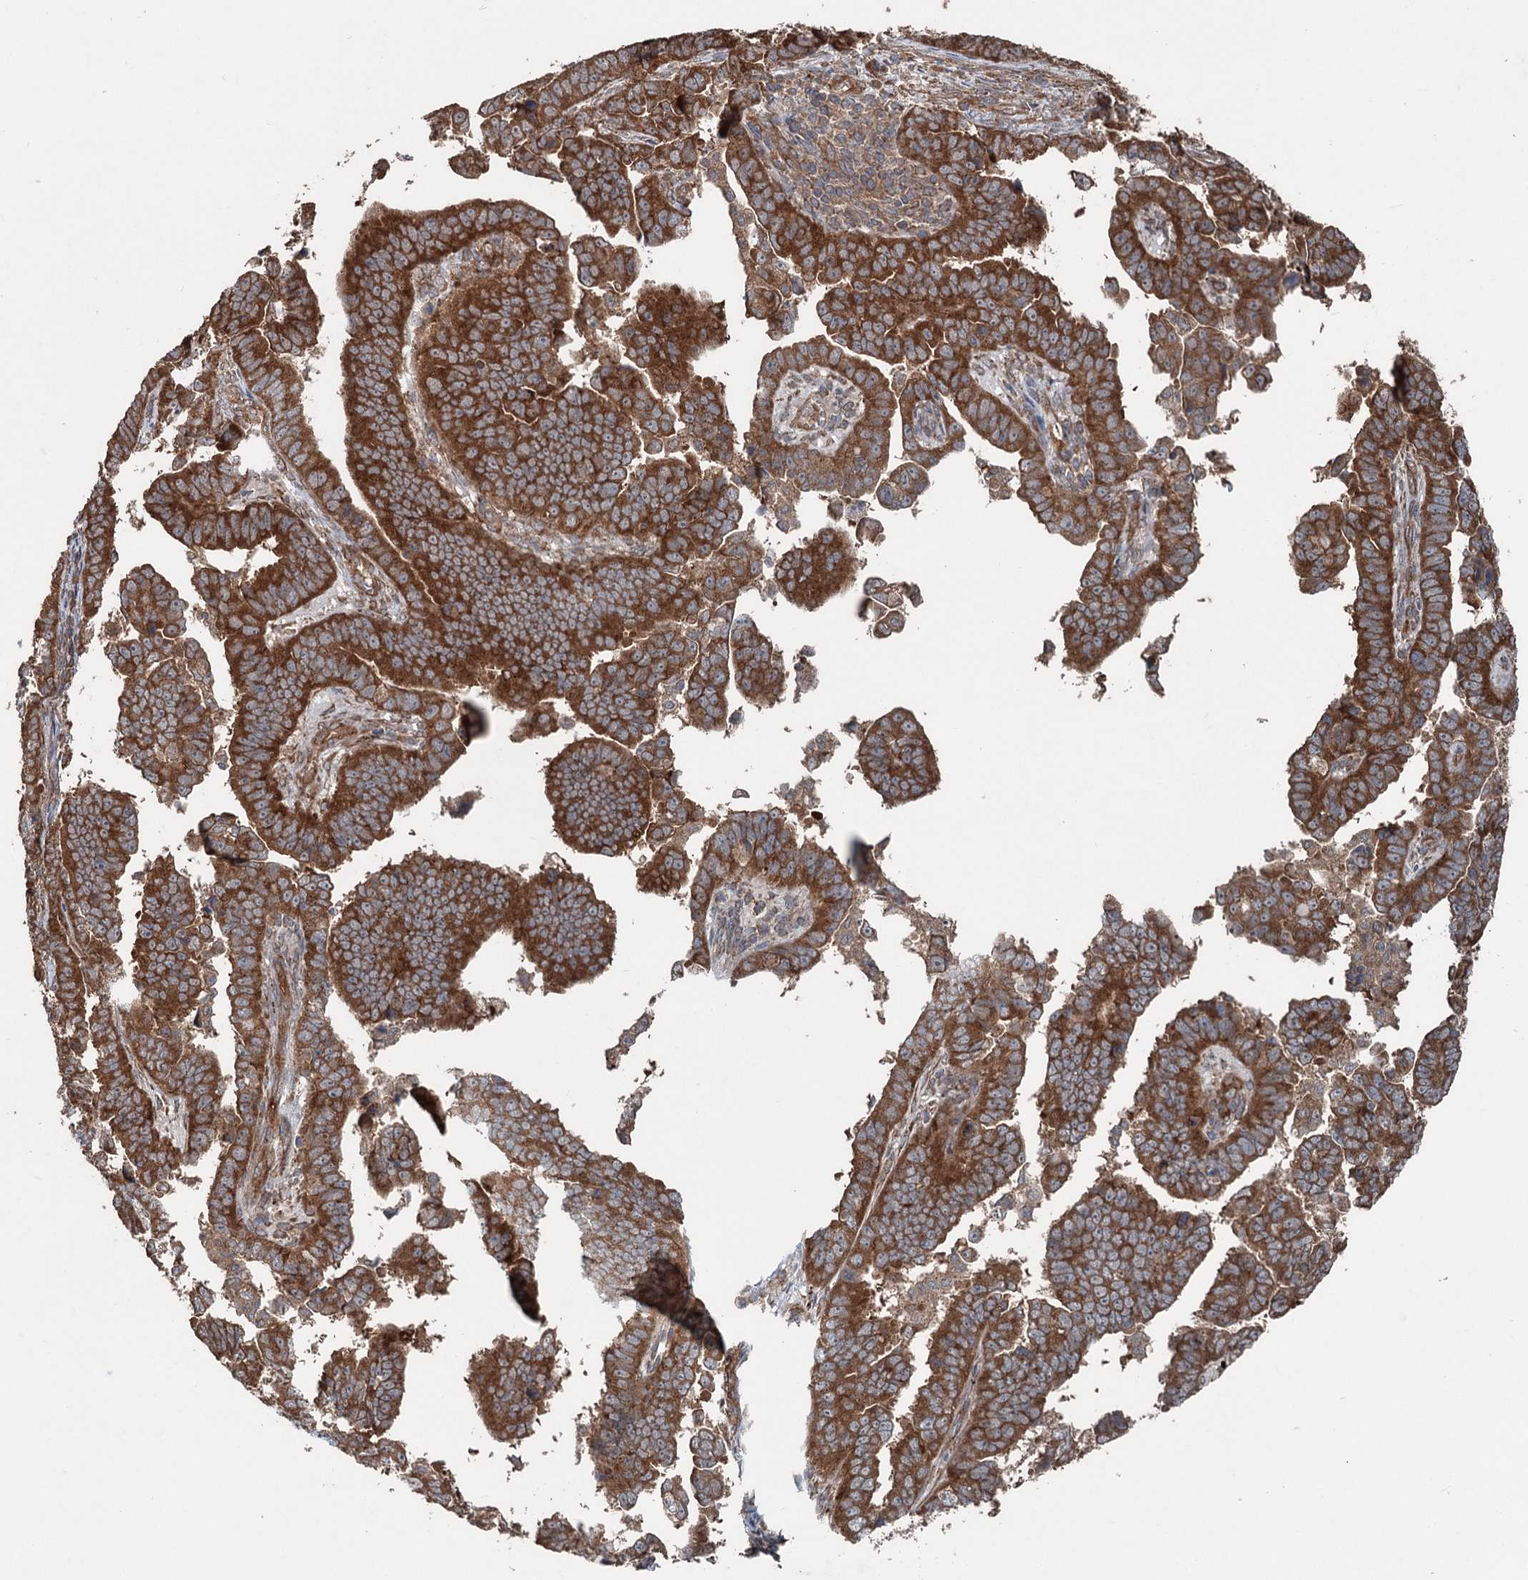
{"staining": {"intensity": "strong", "quantity": ">75%", "location": "cytoplasmic/membranous"}, "tissue": "endometrial cancer", "cell_type": "Tumor cells", "image_type": "cancer", "snomed": [{"axis": "morphology", "description": "Adenocarcinoma, NOS"}, {"axis": "topography", "description": "Endometrium"}], "caption": "Human adenocarcinoma (endometrial) stained for a protein (brown) reveals strong cytoplasmic/membranous positive positivity in about >75% of tumor cells.", "gene": "RNF214", "patient": {"sex": "female", "age": 75}}